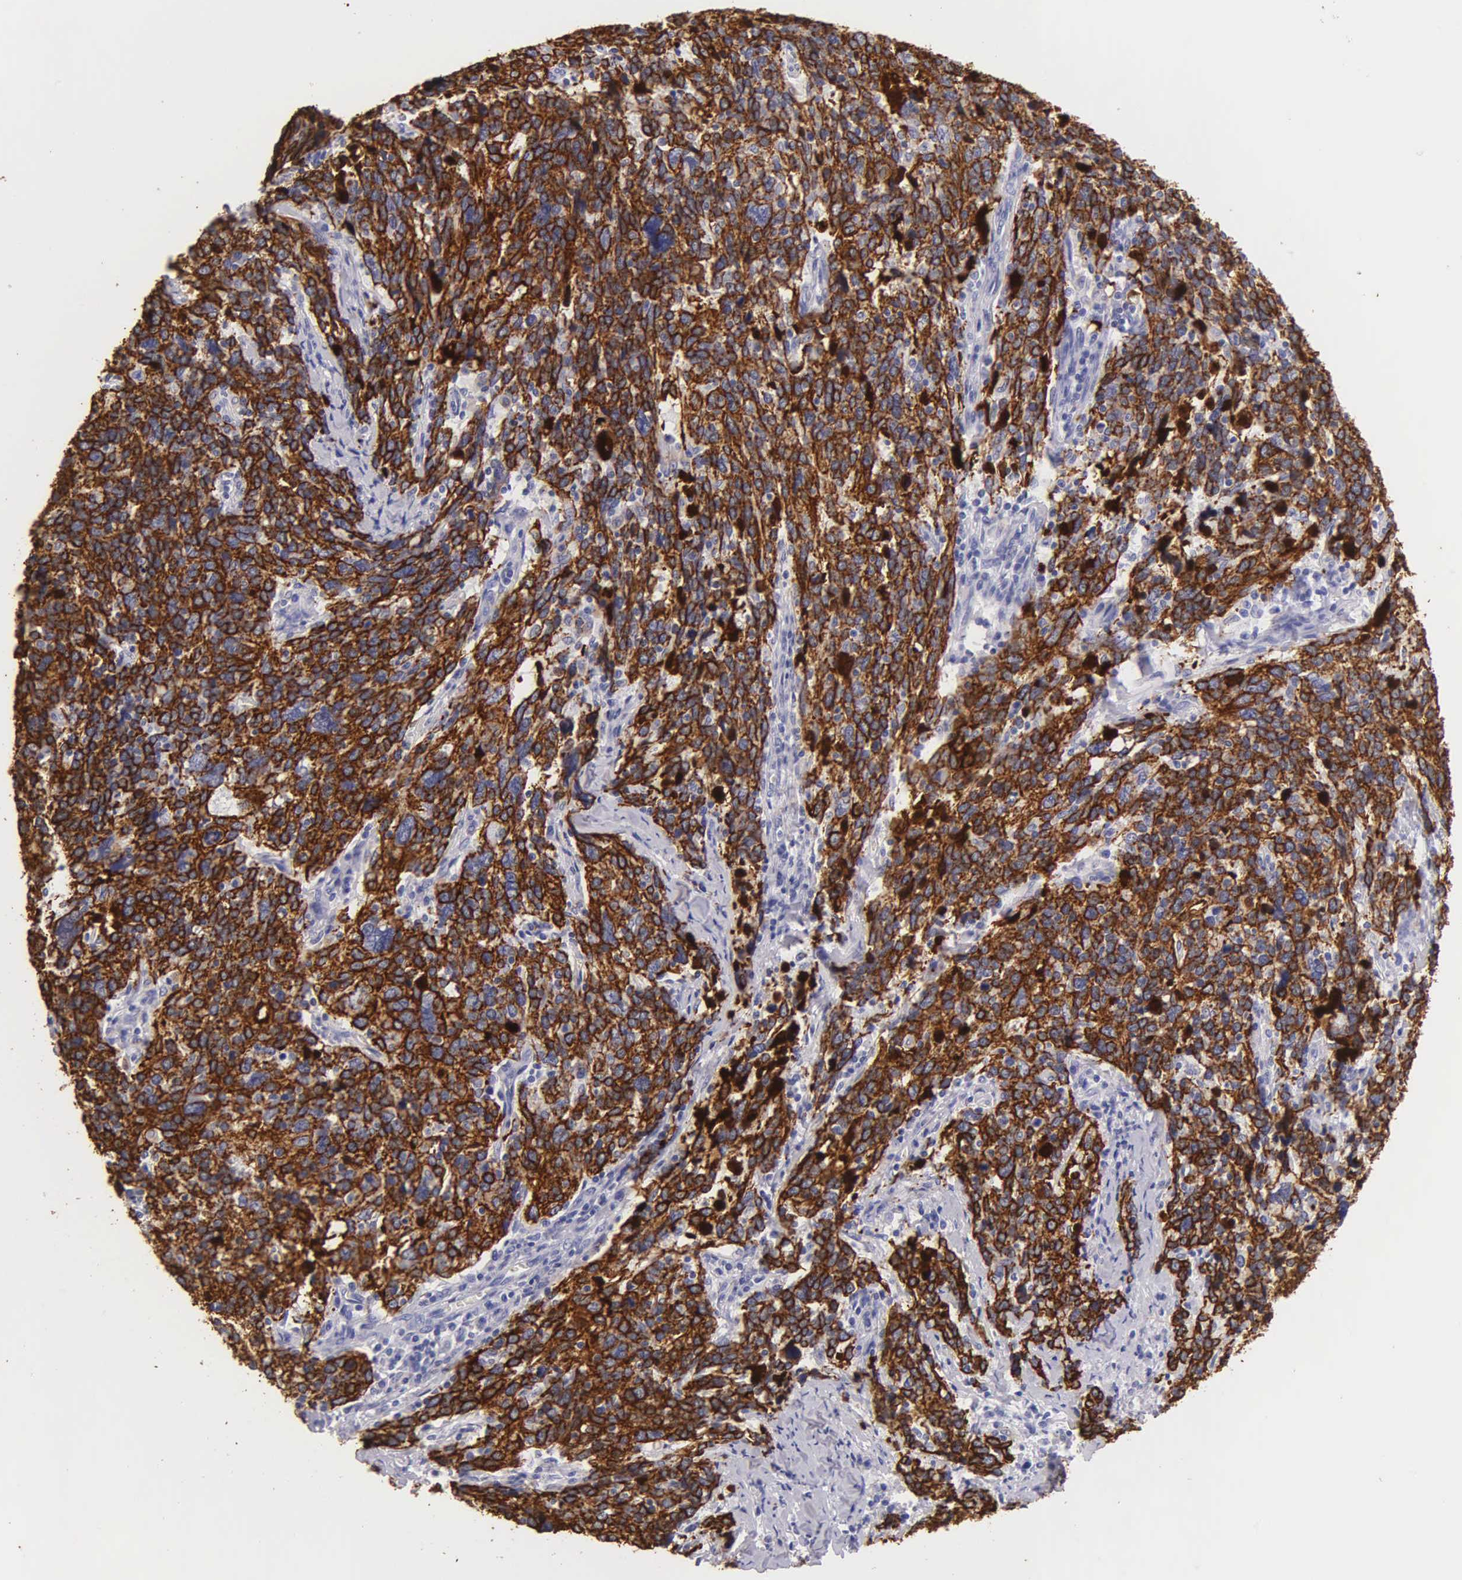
{"staining": {"intensity": "strong", "quantity": ">75%", "location": "cytoplasmic/membranous"}, "tissue": "cervical cancer", "cell_type": "Tumor cells", "image_type": "cancer", "snomed": [{"axis": "morphology", "description": "Squamous cell carcinoma, NOS"}, {"axis": "topography", "description": "Cervix"}], "caption": "This is a histology image of immunohistochemistry (IHC) staining of squamous cell carcinoma (cervical), which shows strong positivity in the cytoplasmic/membranous of tumor cells.", "gene": "KRT17", "patient": {"sex": "female", "age": 41}}